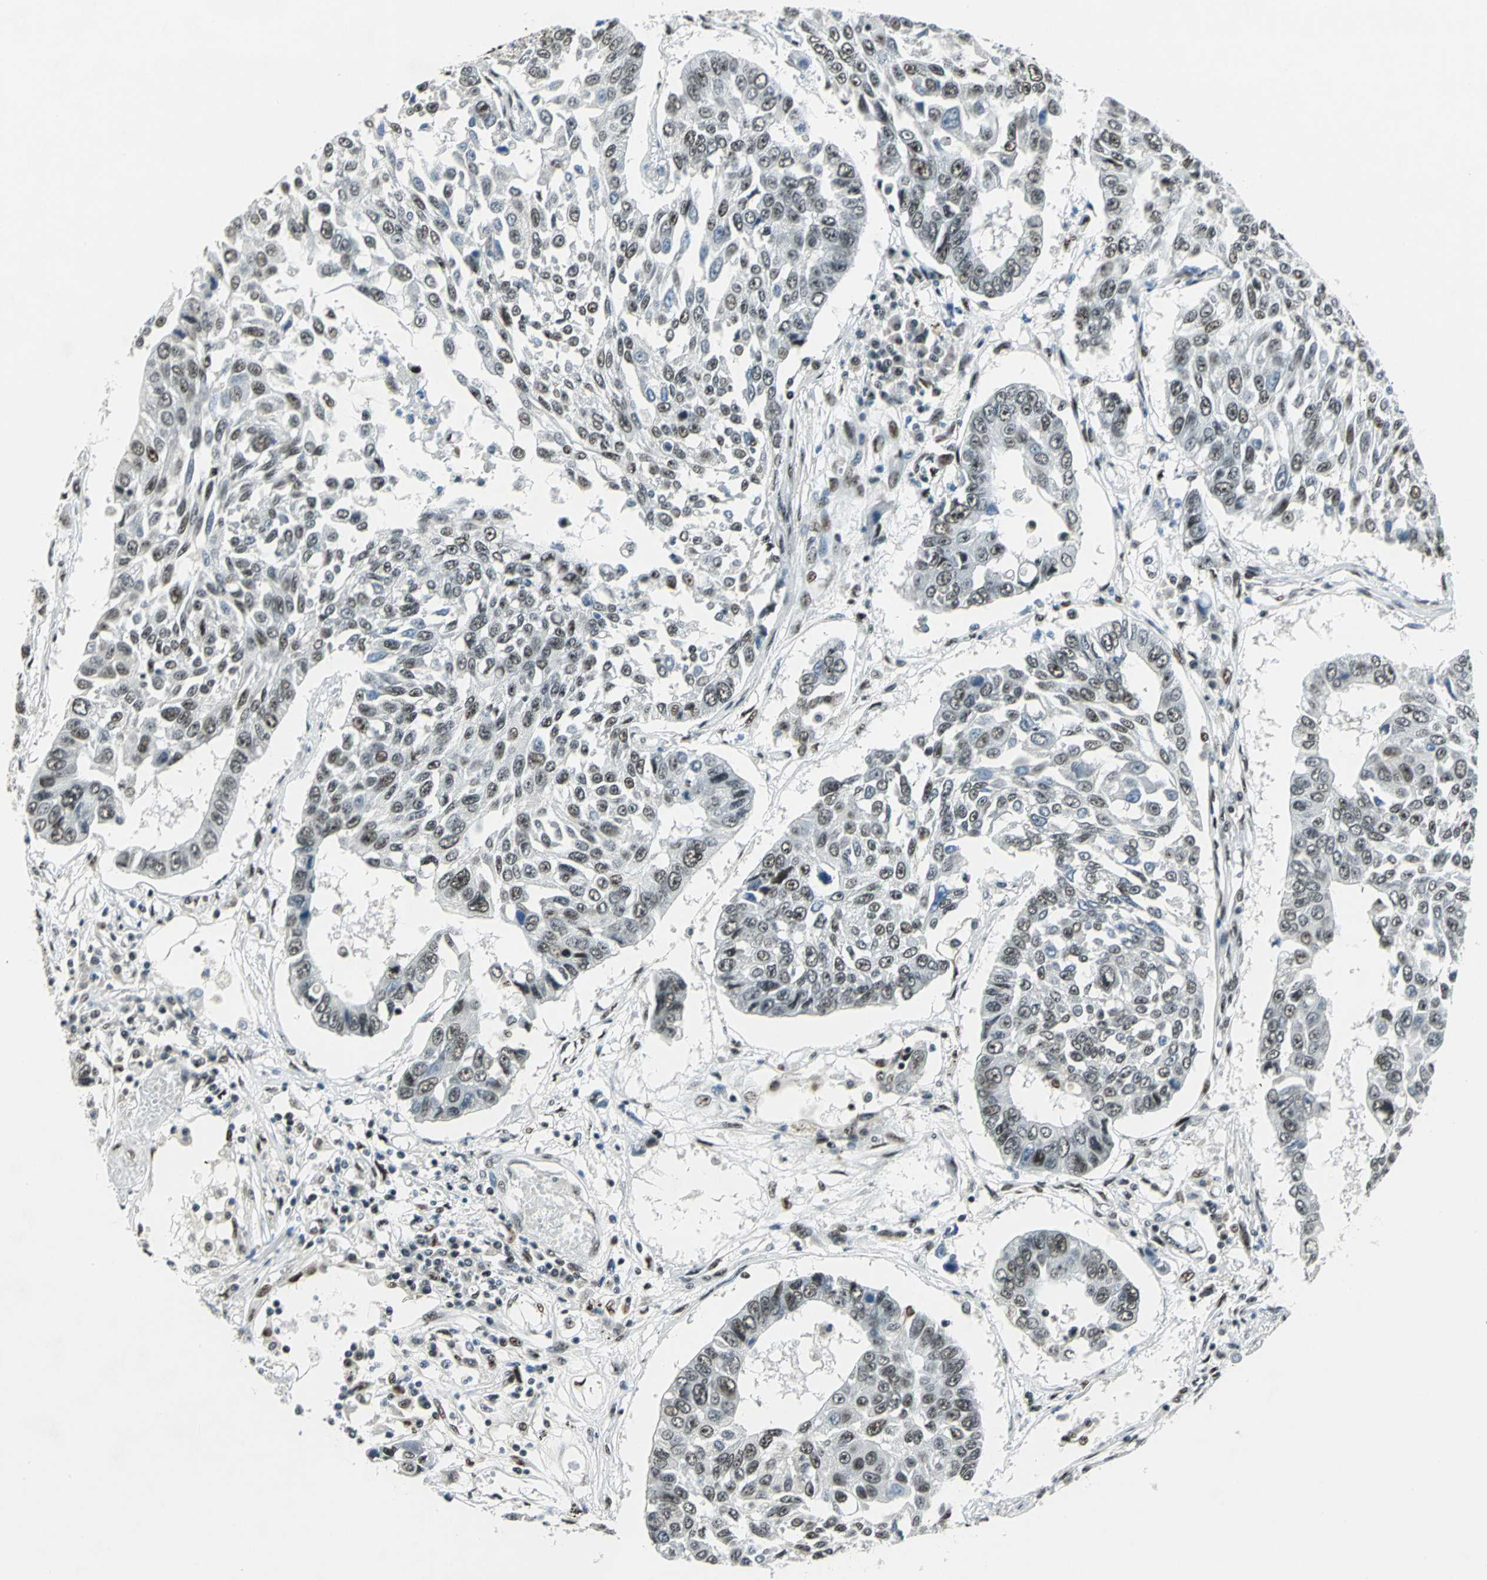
{"staining": {"intensity": "moderate", "quantity": ">75%", "location": "nuclear"}, "tissue": "lung cancer", "cell_type": "Tumor cells", "image_type": "cancer", "snomed": [{"axis": "morphology", "description": "Squamous cell carcinoma, NOS"}, {"axis": "topography", "description": "Lung"}], "caption": "About >75% of tumor cells in squamous cell carcinoma (lung) exhibit moderate nuclear protein expression as visualized by brown immunohistochemical staining.", "gene": "KAT6B", "patient": {"sex": "male", "age": 71}}